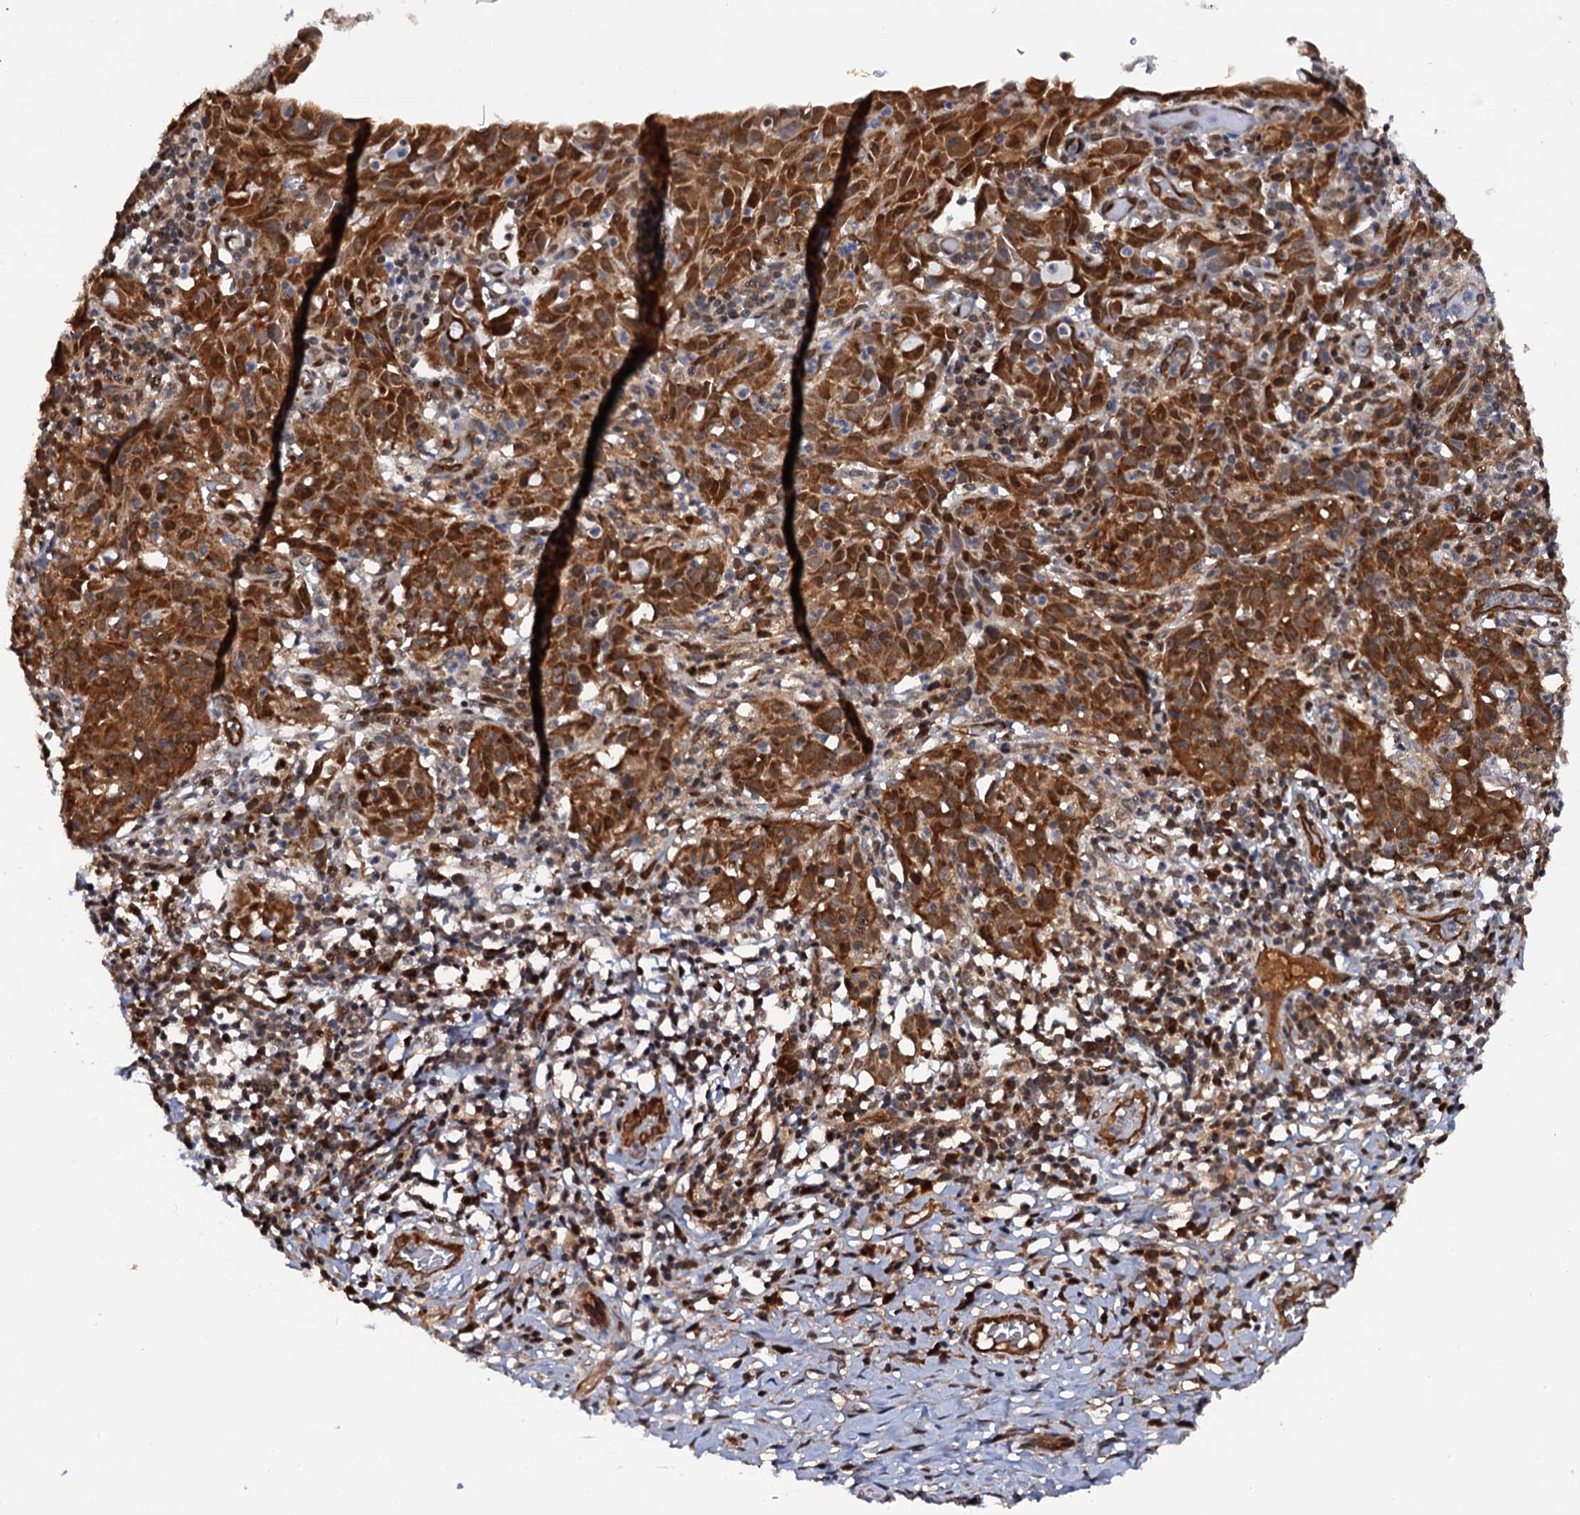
{"staining": {"intensity": "strong", "quantity": ">75%", "location": "cytoplasmic/membranous,nuclear"}, "tissue": "cervical cancer", "cell_type": "Tumor cells", "image_type": "cancer", "snomed": [{"axis": "morphology", "description": "Squamous cell carcinoma, NOS"}, {"axis": "topography", "description": "Cervix"}], "caption": "Protein expression analysis of cervical squamous cell carcinoma exhibits strong cytoplasmic/membranous and nuclear expression in approximately >75% of tumor cells.", "gene": "CDC23", "patient": {"sex": "female", "age": 50}}